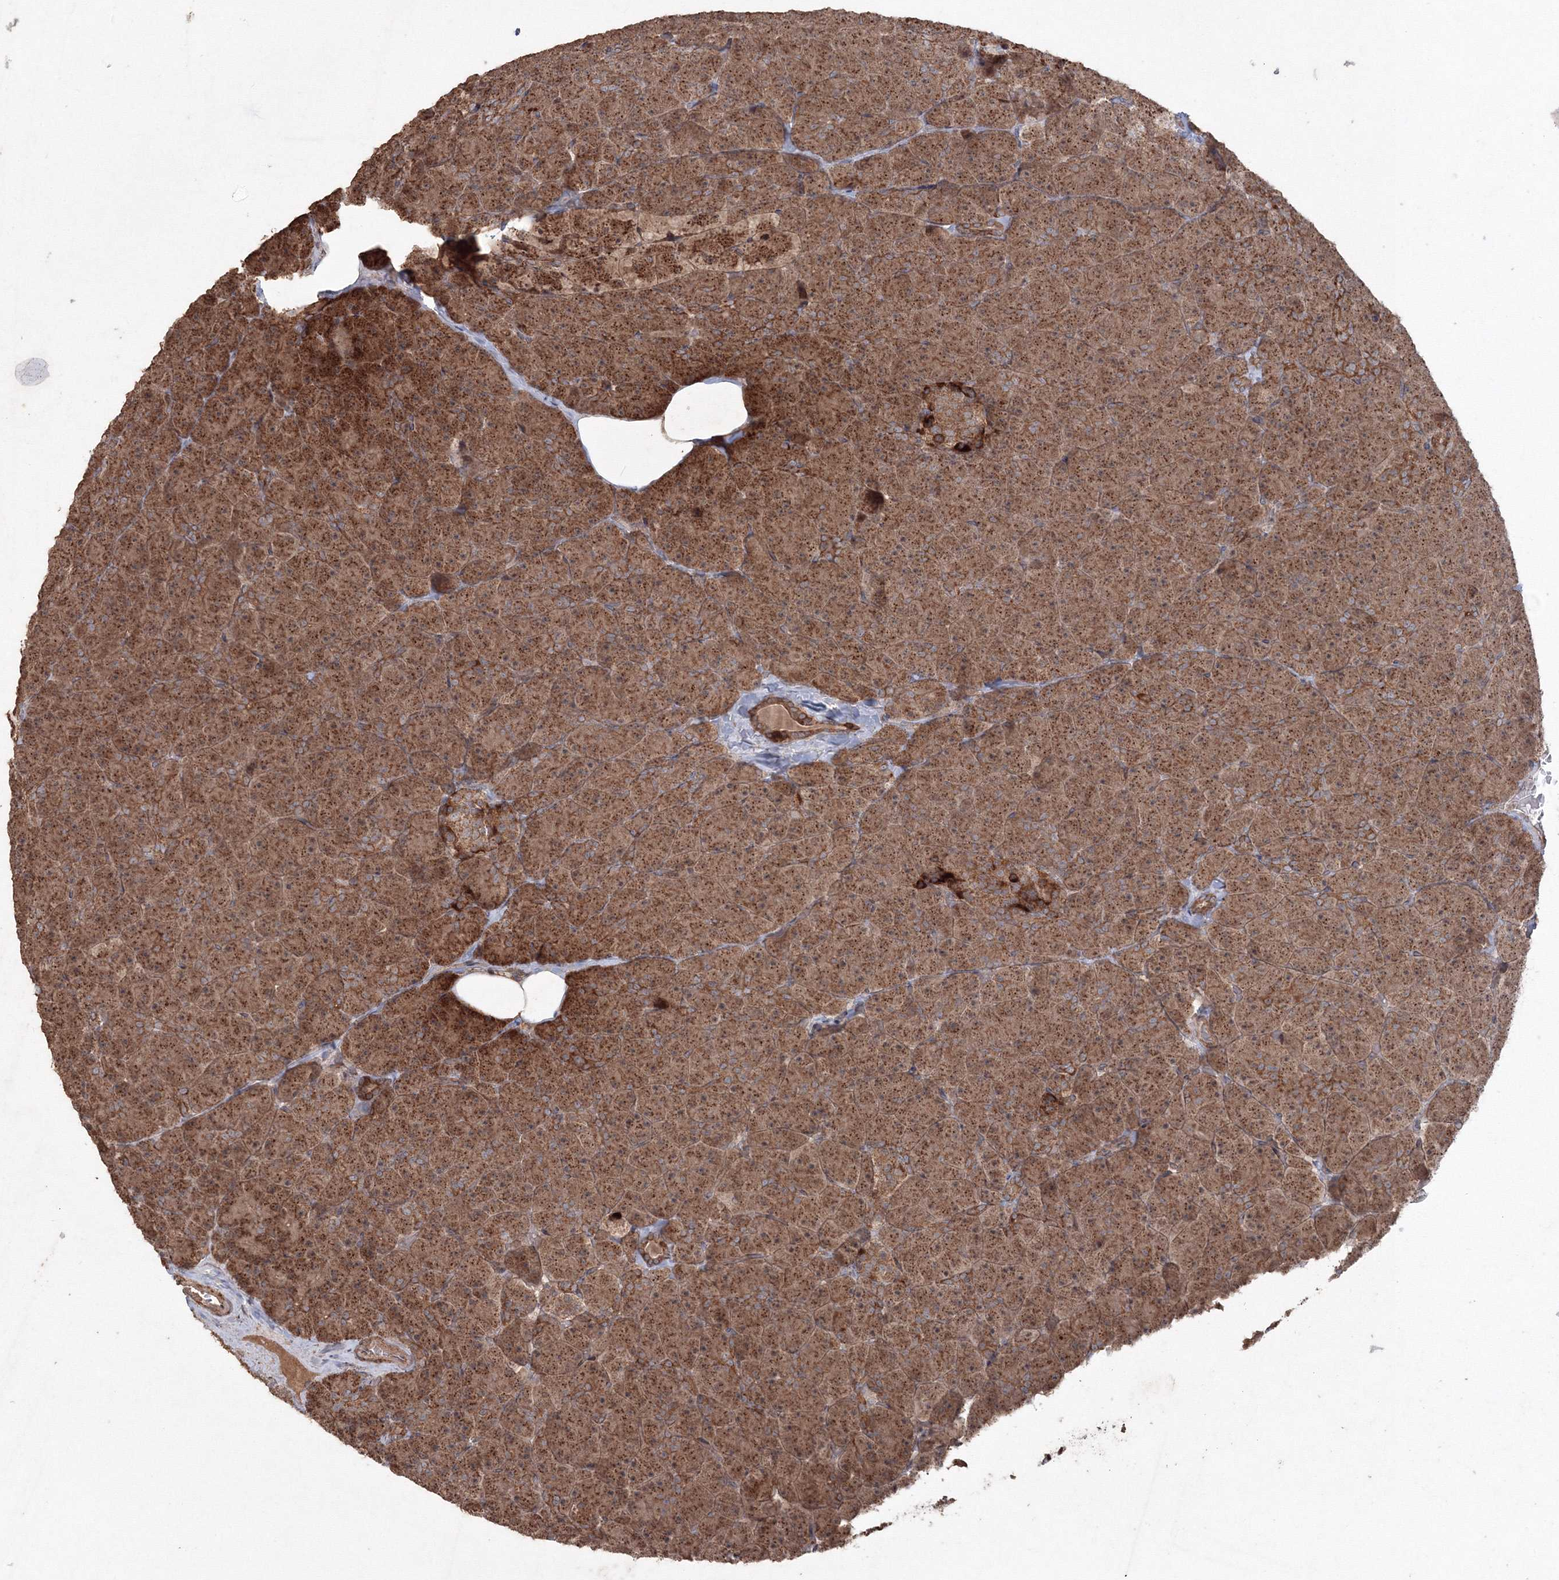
{"staining": {"intensity": "strong", "quantity": ">75%", "location": "cytoplasmic/membranous"}, "tissue": "pancreas", "cell_type": "Exocrine glandular cells", "image_type": "normal", "snomed": [{"axis": "morphology", "description": "Normal tissue, NOS"}, {"axis": "topography", "description": "Pancreas"}], "caption": "IHC staining of benign pancreas, which exhibits high levels of strong cytoplasmic/membranous expression in about >75% of exocrine glandular cells indicating strong cytoplasmic/membranous protein positivity. The staining was performed using DAB (3,3'-diaminobenzidine) (brown) for protein detection and nuclei were counterstained in hematoxylin (blue).", "gene": "ANAPC16", "patient": {"sex": "male", "age": 36}}